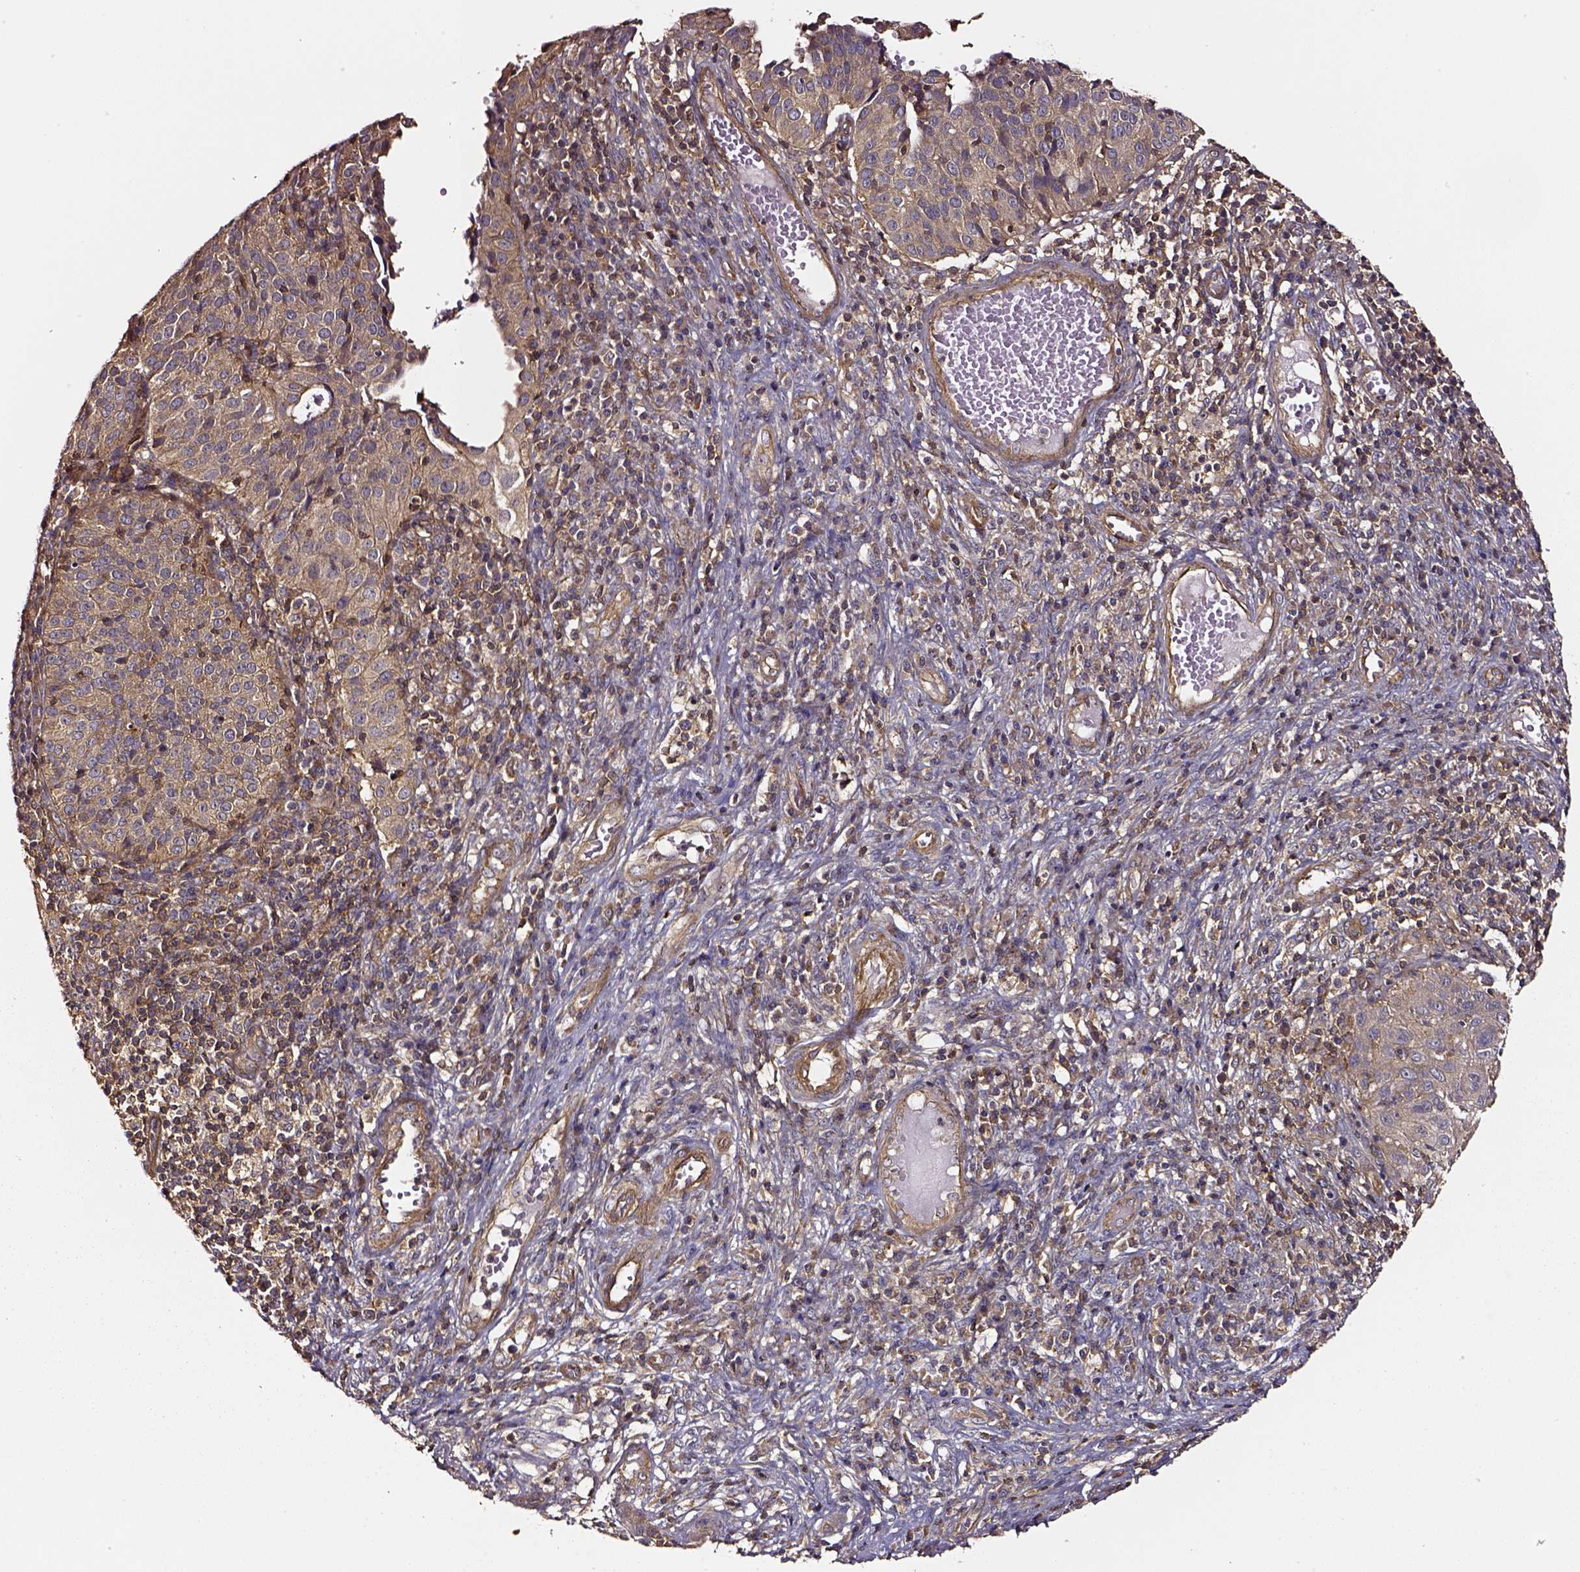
{"staining": {"intensity": "moderate", "quantity": ">75%", "location": "cytoplasmic/membranous"}, "tissue": "cervical cancer", "cell_type": "Tumor cells", "image_type": "cancer", "snomed": [{"axis": "morphology", "description": "Squamous cell carcinoma, NOS"}, {"axis": "topography", "description": "Cervix"}], "caption": "IHC staining of squamous cell carcinoma (cervical), which displays medium levels of moderate cytoplasmic/membranous staining in about >75% of tumor cells indicating moderate cytoplasmic/membranous protein positivity. The staining was performed using DAB (3,3'-diaminobenzidine) (brown) for protein detection and nuclei were counterstained in hematoxylin (blue).", "gene": "RASSF5", "patient": {"sex": "female", "age": 39}}